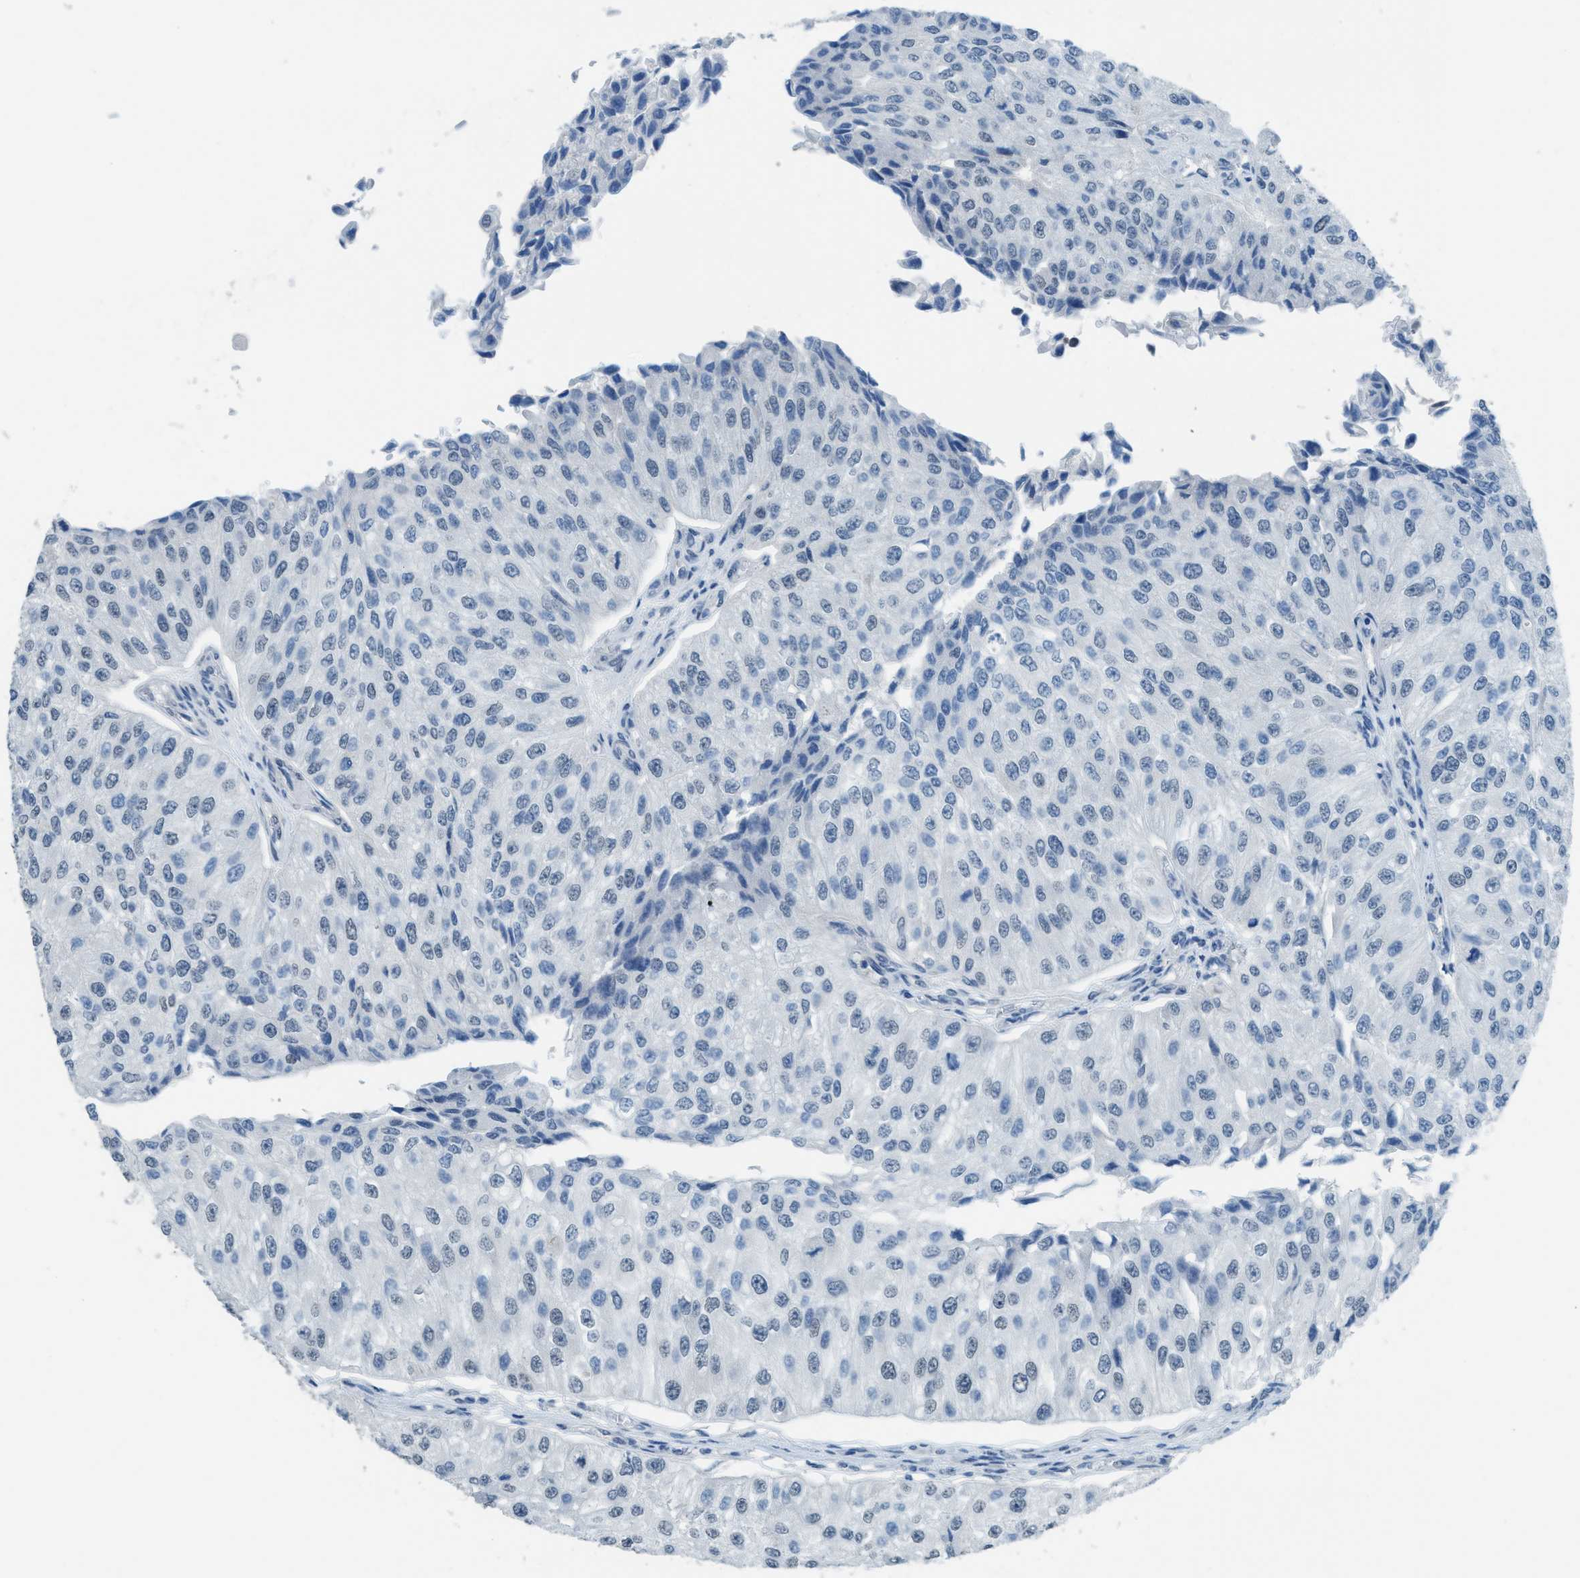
{"staining": {"intensity": "negative", "quantity": "none", "location": "none"}, "tissue": "urothelial cancer", "cell_type": "Tumor cells", "image_type": "cancer", "snomed": [{"axis": "morphology", "description": "Urothelial carcinoma, High grade"}, {"axis": "topography", "description": "Kidney"}, {"axis": "topography", "description": "Urinary bladder"}], "caption": "There is no significant expression in tumor cells of urothelial carcinoma (high-grade).", "gene": "TTC13", "patient": {"sex": "male", "age": 77}}